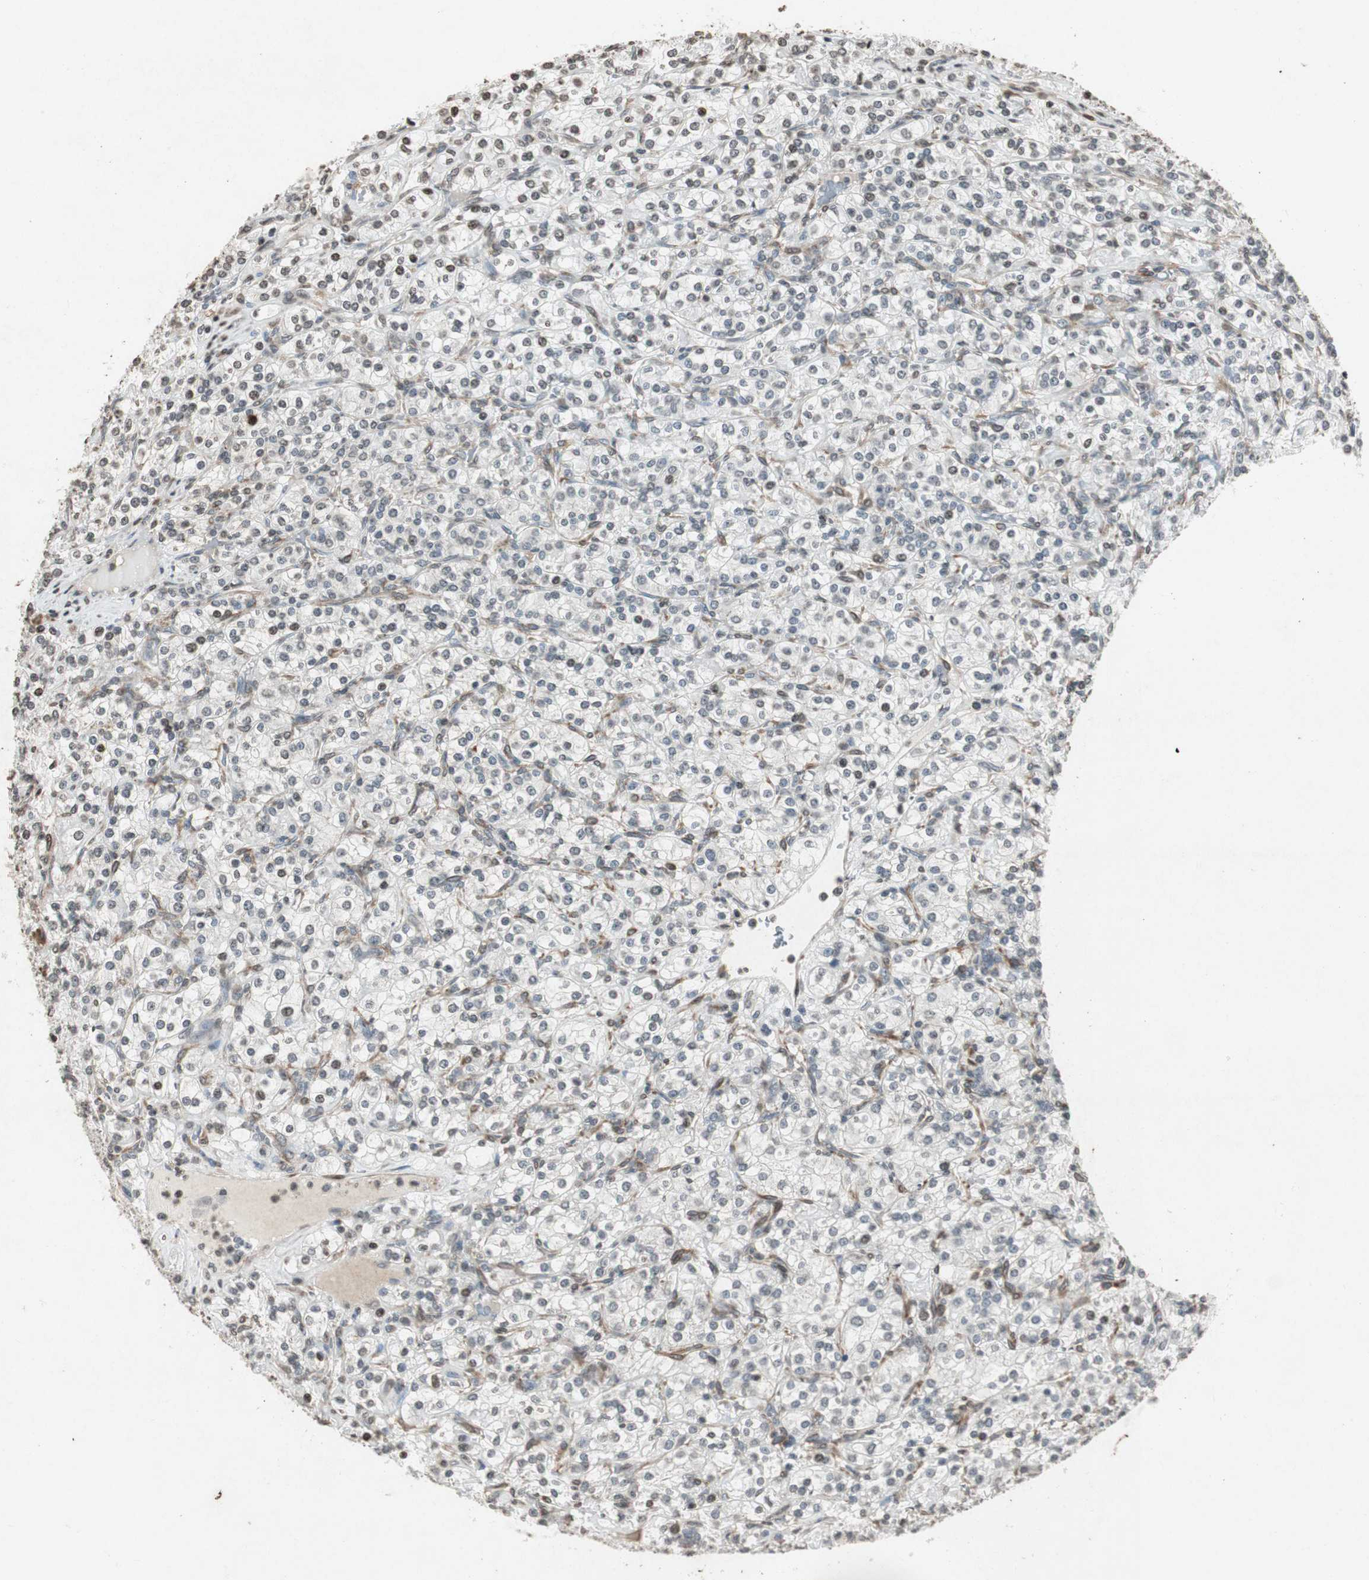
{"staining": {"intensity": "negative", "quantity": "none", "location": "none"}, "tissue": "renal cancer", "cell_type": "Tumor cells", "image_type": "cancer", "snomed": [{"axis": "morphology", "description": "Adenocarcinoma, NOS"}, {"axis": "topography", "description": "Kidney"}], "caption": "A histopathology image of renal adenocarcinoma stained for a protein reveals no brown staining in tumor cells.", "gene": "PRKG1", "patient": {"sex": "male", "age": 77}}